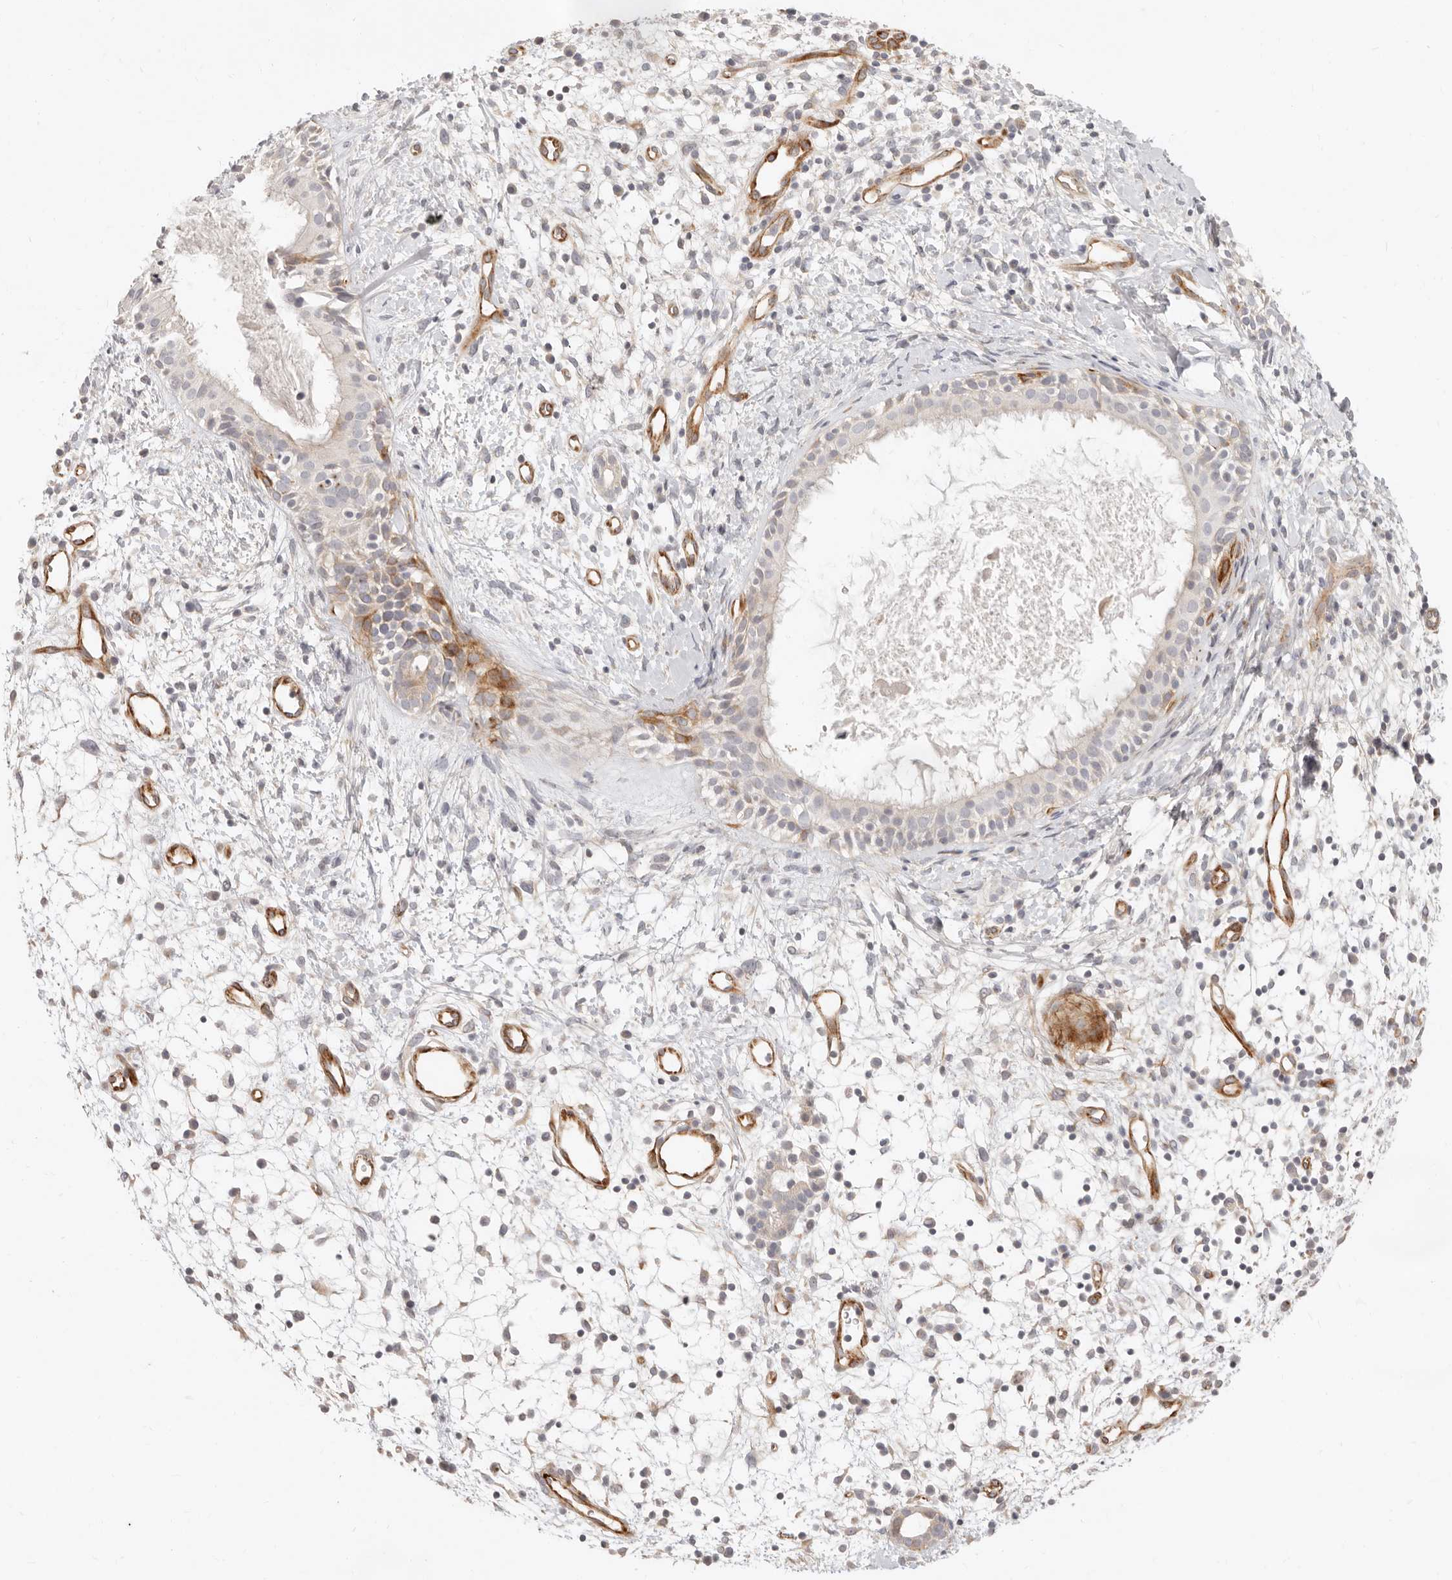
{"staining": {"intensity": "moderate", "quantity": "<25%", "location": "cytoplasmic/membranous"}, "tissue": "nasopharynx", "cell_type": "Respiratory epithelial cells", "image_type": "normal", "snomed": [{"axis": "morphology", "description": "Normal tissue, NOS"}, {"axis": "topography", "description": "Nasopharynx"}], "caption": "A histopathology image of human nasopharynx stained for a protein demonstrates moderate cytoplasmic/membranous brown staining in respiratory epithelial cells.", "gene": "SASS6", "patient": {"sex": "male", "age": 22}}